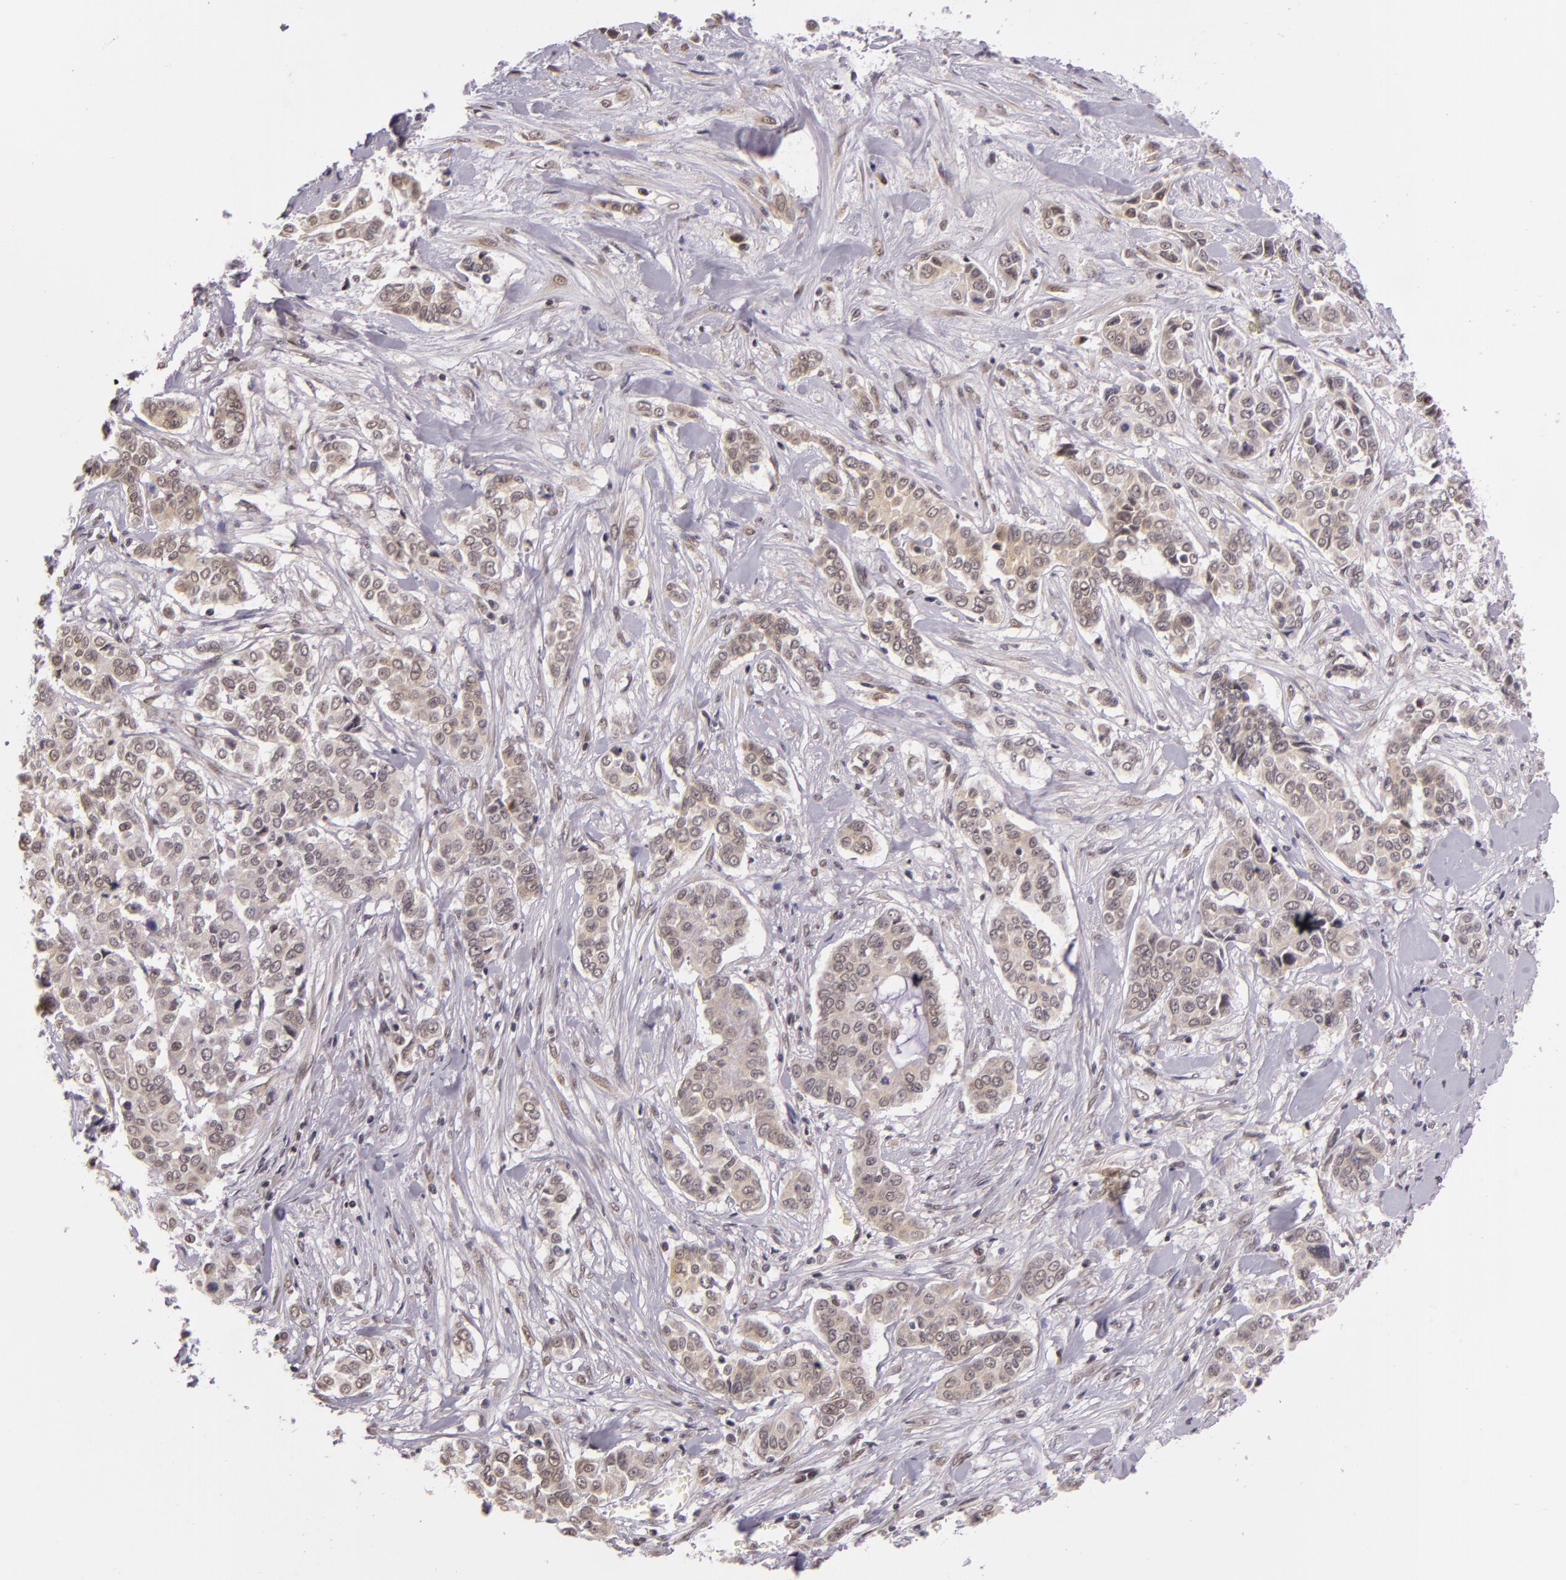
{"staining": {"intensity": "weak", "quantity": "25%-75%", "location": "cytoplasmic/membranous"}, "tissue": "pancreatic cancer", "cell_type": "Tumor cells", "image_type": "cancer", "snomed": [{"axis": "morphology", "description": "Adenocarcinoma, NOS"}, {"axis": "topography", "description": "Pancreas"}], "caption": "Pancreatic adenocarcinoma tissue exhibits weak cytoplasmic/membranous positivity in about 25%-75% of tumor cells, visualized by immunohistochemistry.", "gene": "ALX1", "patient": {"sex": "female", "age": 52}}